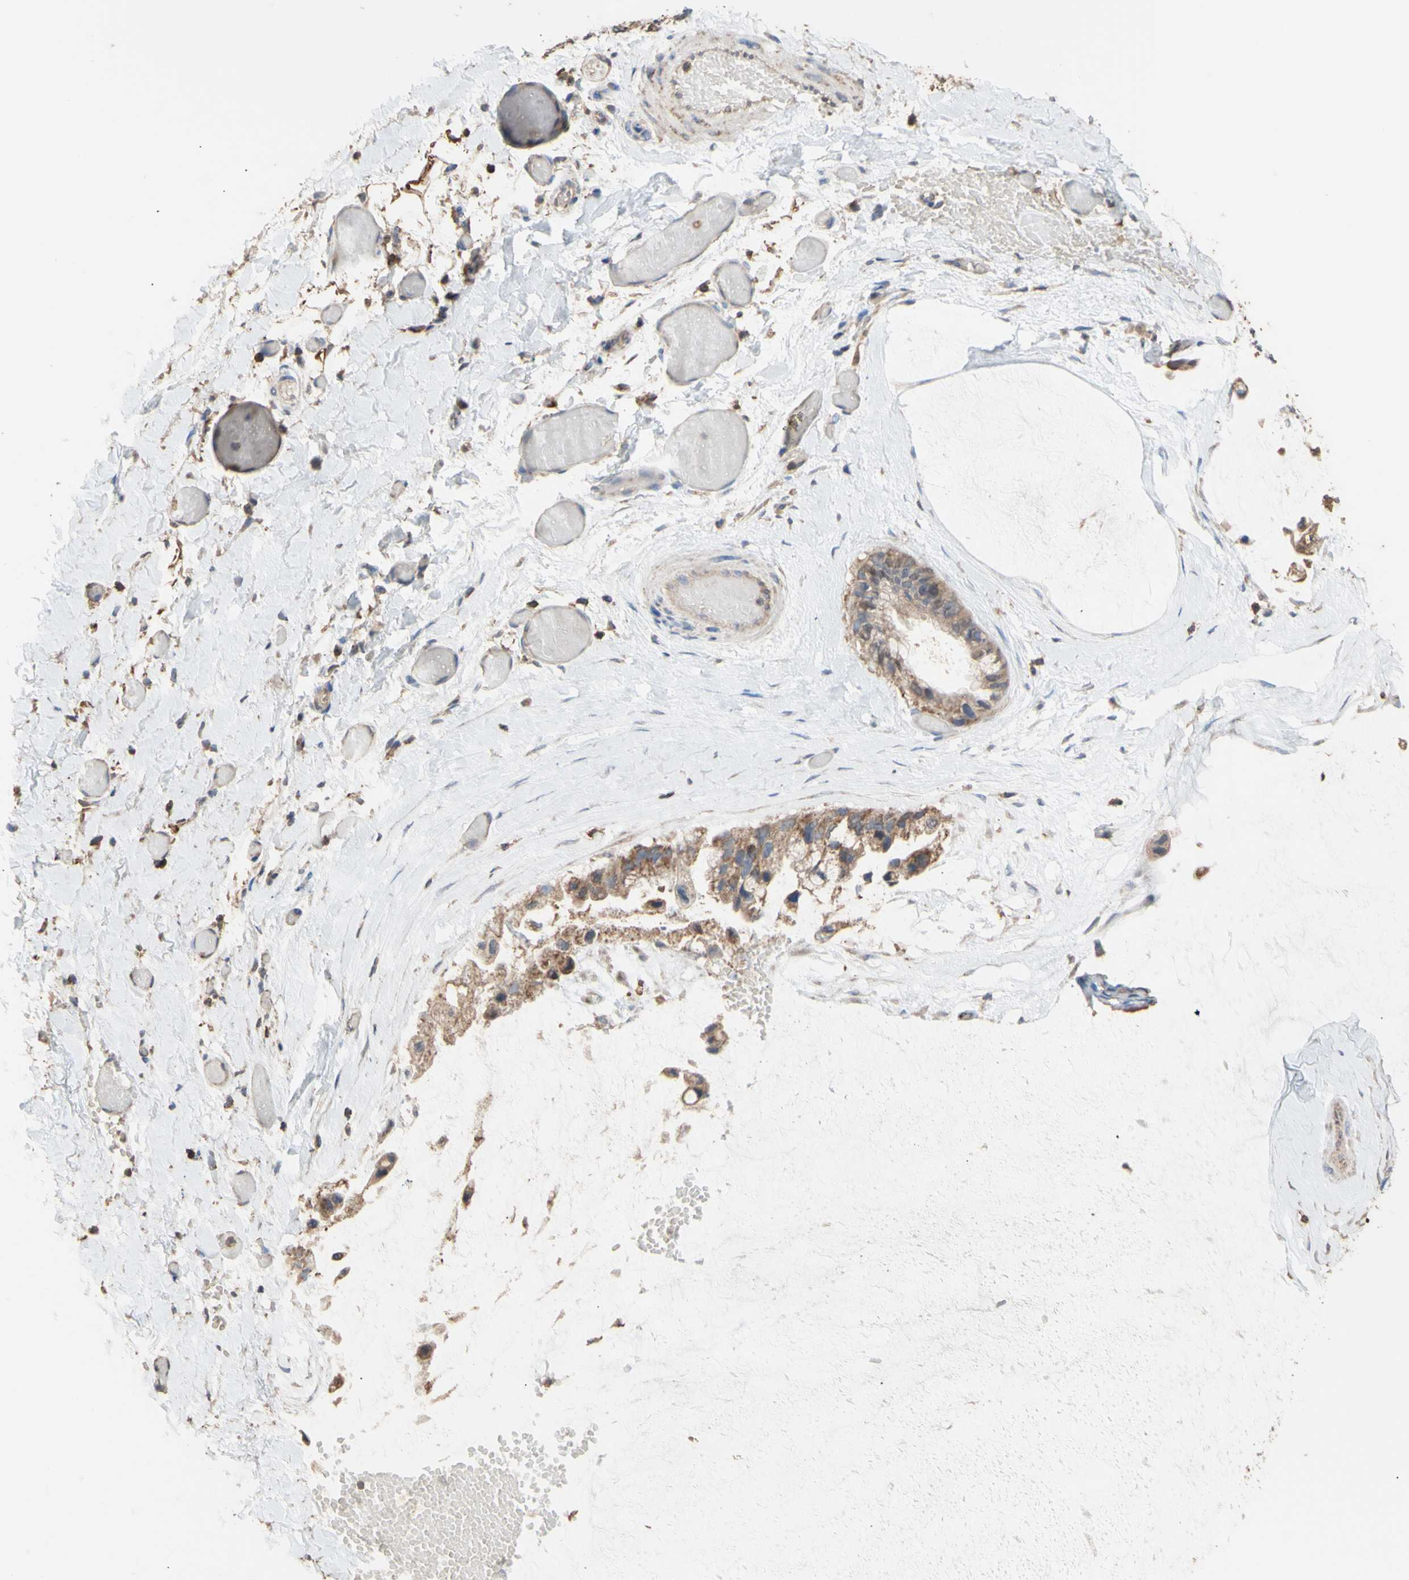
{"staining": {"intensity": "moderate", "quantity": ">75%", "location": "cytoplasmic/membranous"}, "tissue": "ovarian cancer", "cell_type": "Tumor cells", "image_type": "cancer", "snomed": [{"axis": "morphology", "description": "Cystadenocarcinoma, mucinous, NOS"}, {"axis": "topography", "description": "Ovary"}], "caption": "Approximately >75% of tumor cells in ovarian cancer (mucinous cystadenocarcinoma) display moderate cytoplasmic/membranous protein staining as visualized by brown immunohistochemical staining.", "gene": "ALDH9A1", "patient": {"sex": "female", "age": 39}}